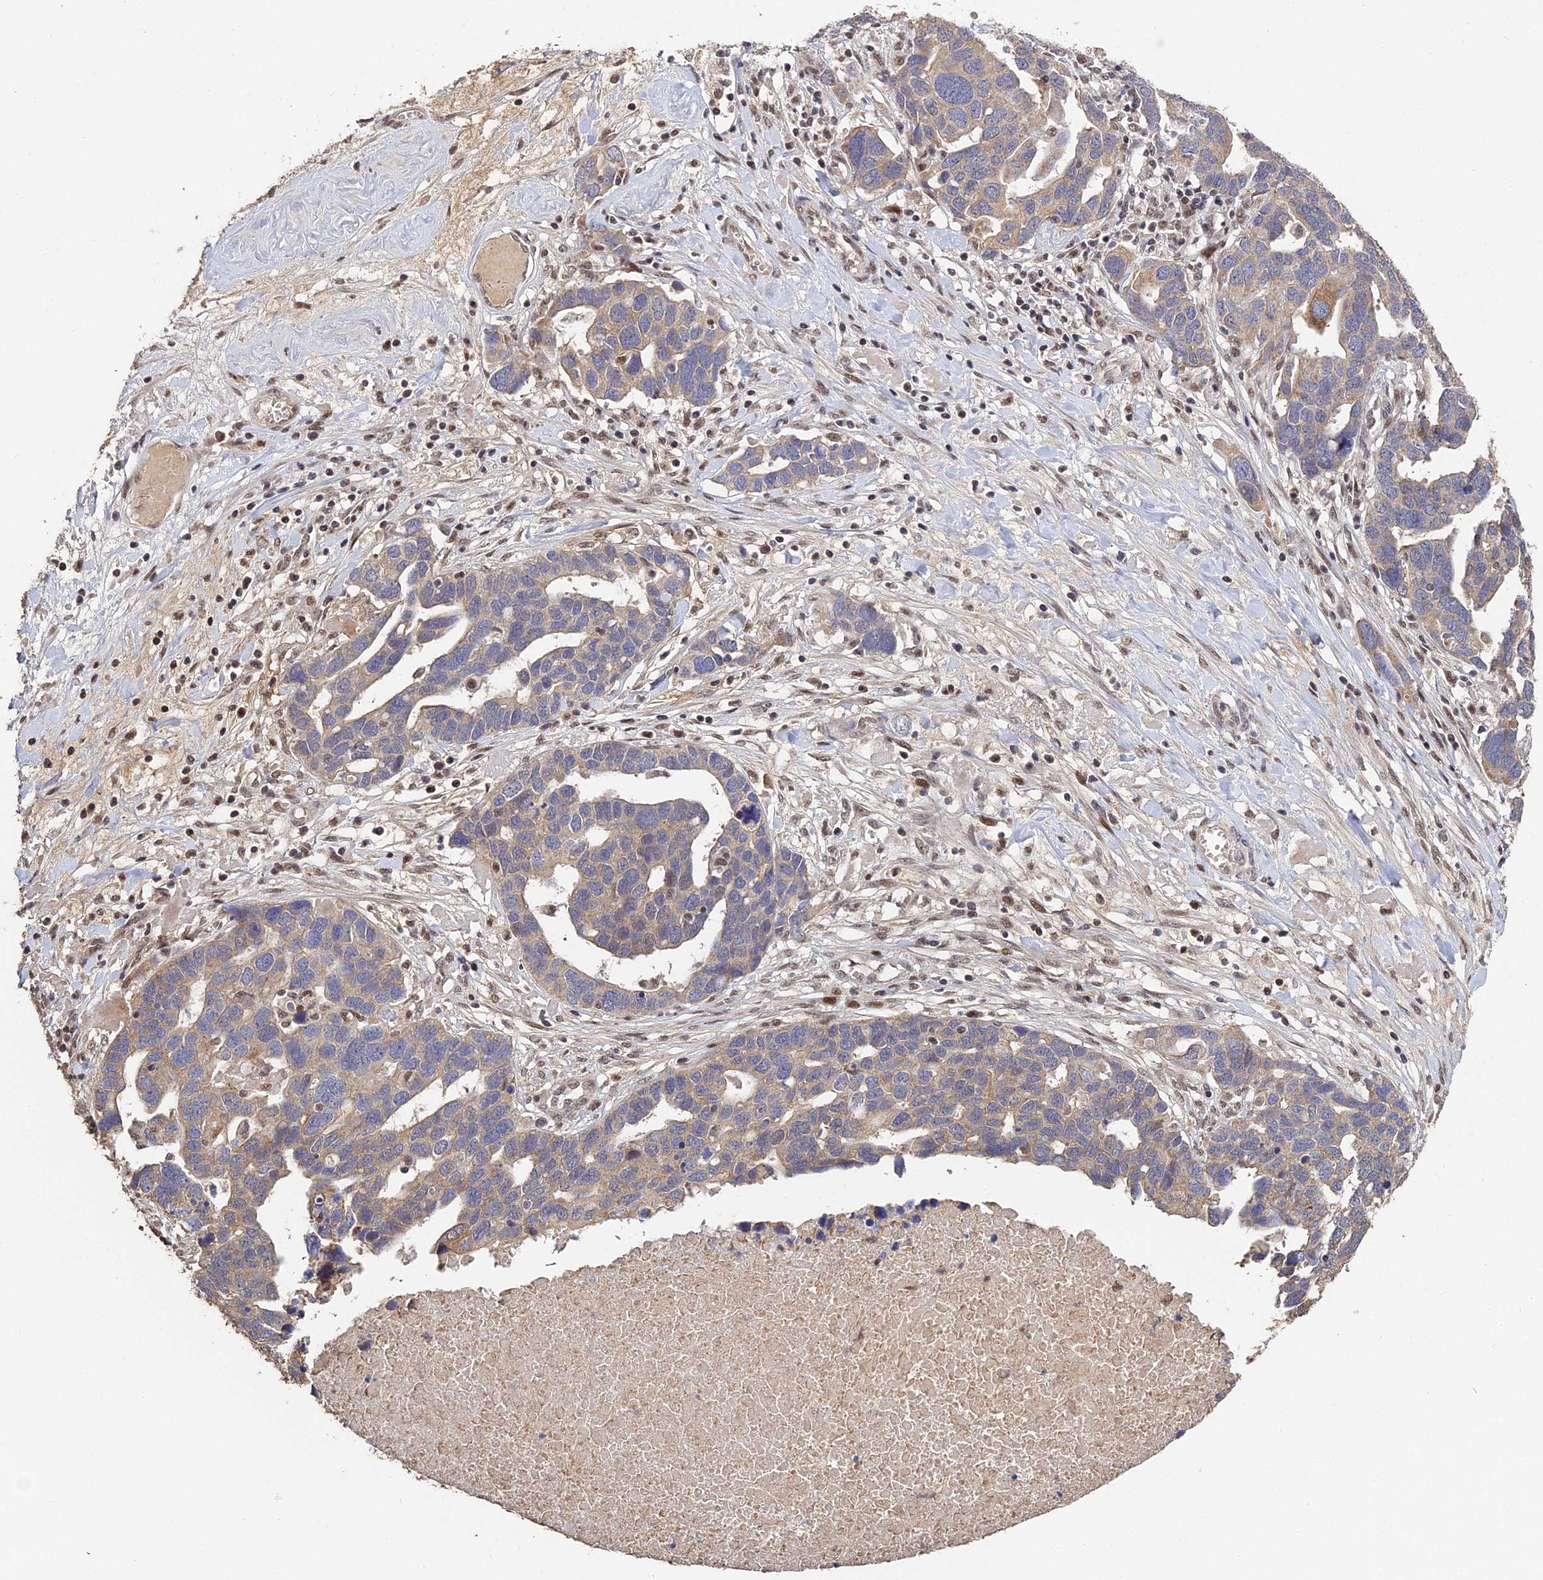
{"staining": {"intensity": "weak", "quantity": ">75%", "location": "cytoplasmic/membranous"}, "tissue": "ovarian cancer", "cell_type": "Tumor cells", "image_type": "cancer", "snomed": [{"axis": "morphology", "description": "Cystadenocarcinoma, serous, NOS"}, {"axis": "topography", "description": "Ovary"}], "caption": "Brown immunohistochemical staining in human serous cystadenocarcinoma (ovarian) exhibits weak cytoplasmic/membranous positivity in approximately >75% of tumor cells.", "gene": "ERCC5", "patient": {"sex": "female", "age": 54}}